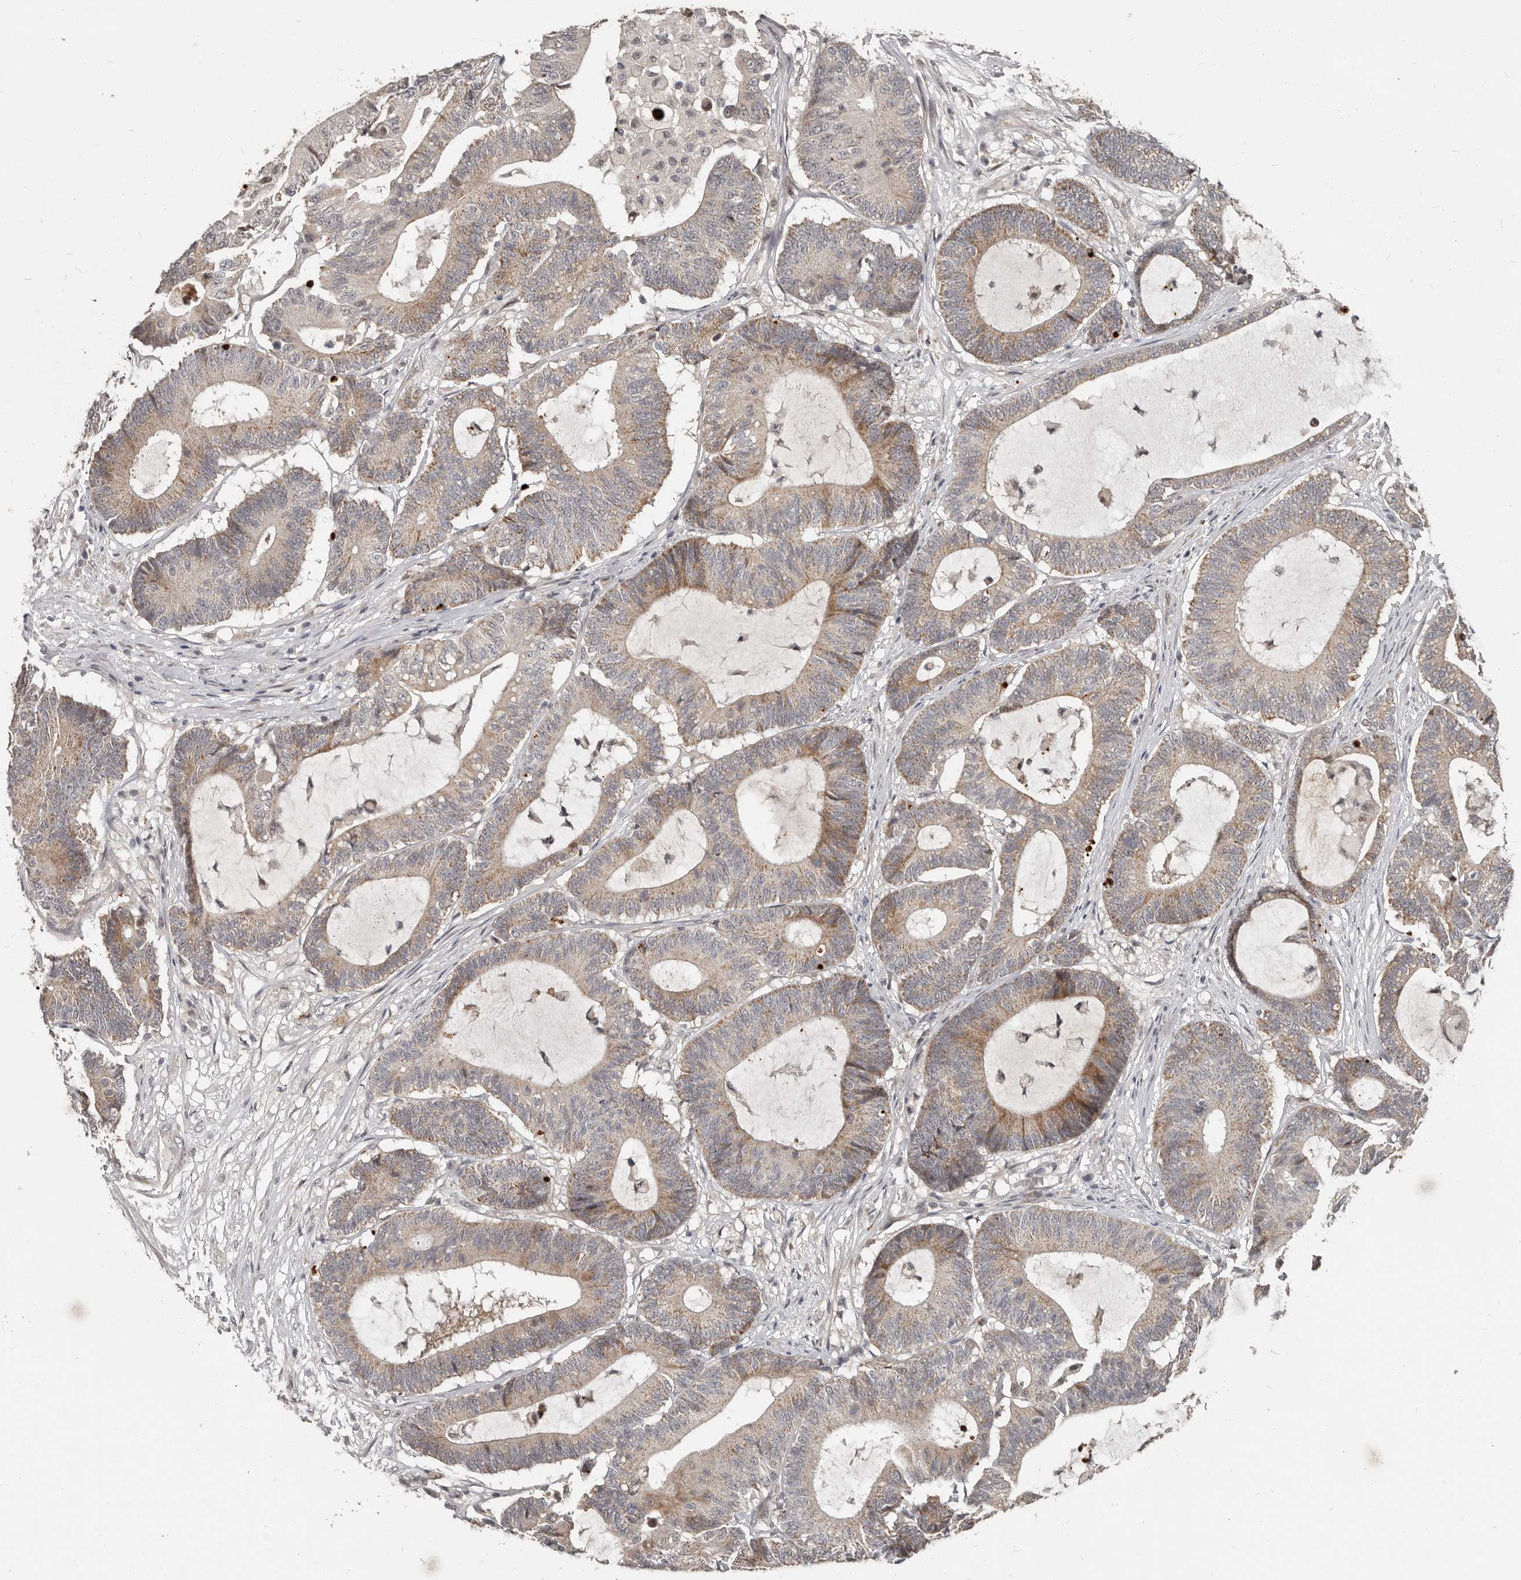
{"staining": {"intensity": "moderate", "quantity": "<25%", "location": "cytoplasmic/membranous"}, "tissue": "colorectal cancer", "cell_type": "Tumor cells", "image_type": "cancer", "snomed": [{"axis": "morphology", "description": "Adenocarcinoma, NOS"}, {"axis": "topography", "description": "Colon"}], "caption": "Protein staining displays moderate cytoplasmic/membranous expression in about <25% of tumor cells in colorectal adenocarcinoma. (DAB IHC with brightfield microscopy, high magnification).", "gene": "APOL6", "patient": {"sex": "female", "age": 84}}